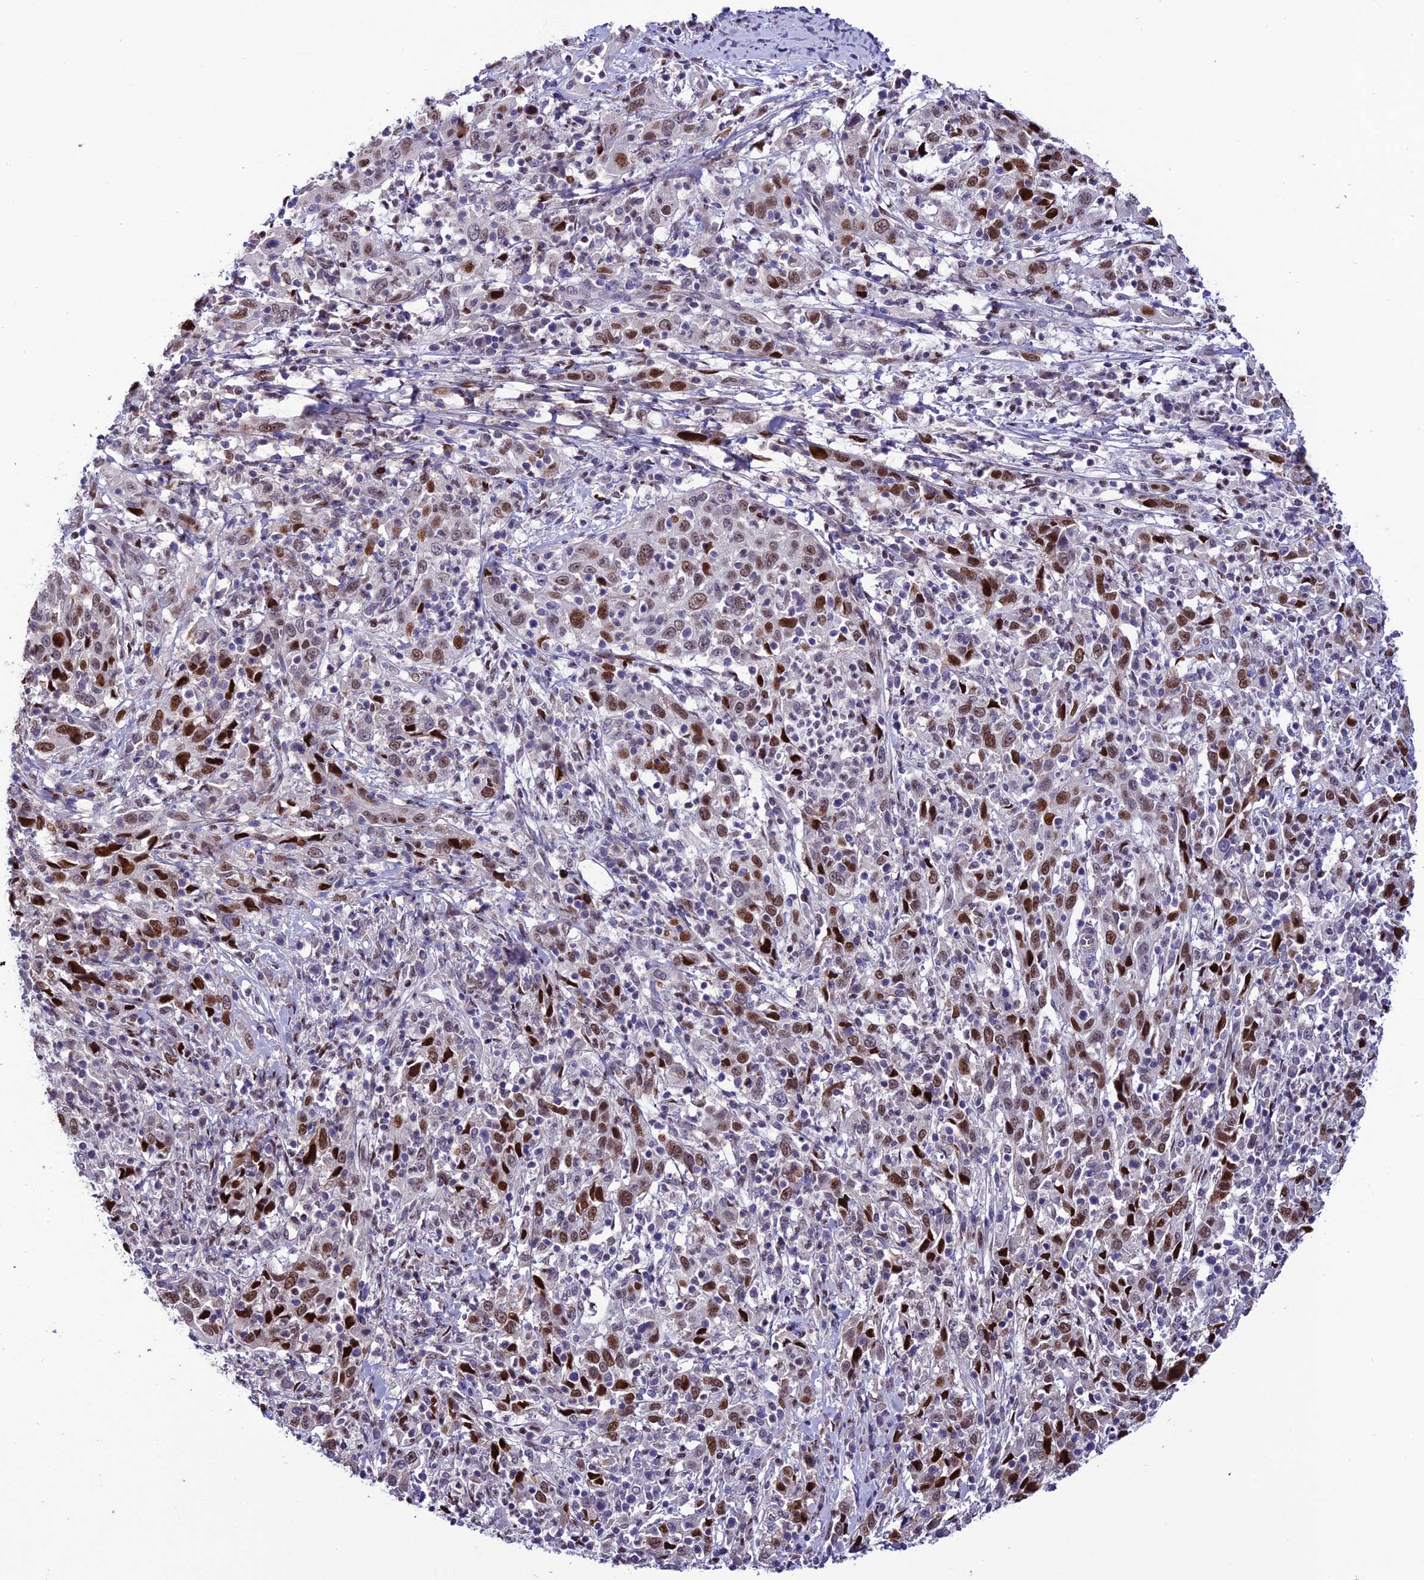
{"staining": {"intensity": "moderate", "quantity": "25%-75%", "location": "nuclear"}, "tissue": "cervical cancer", "cell_type": "Tumor cells", "image_type": "cancer", "snomed": [{"axis": "morphology", "description": "Squamous cell carcinoma, NOS"}, {"axis": "topography", "description": "Cervix"}], "caption": "Cervical cancer (squamous cell carcinoma) tissue reveals moderate nuclear positivity in about 25%-75% of tumor cells, visualized by immunohistochemistry.", "gene": "ZNF707", "patient": {"sex": "female", "age": 46}}